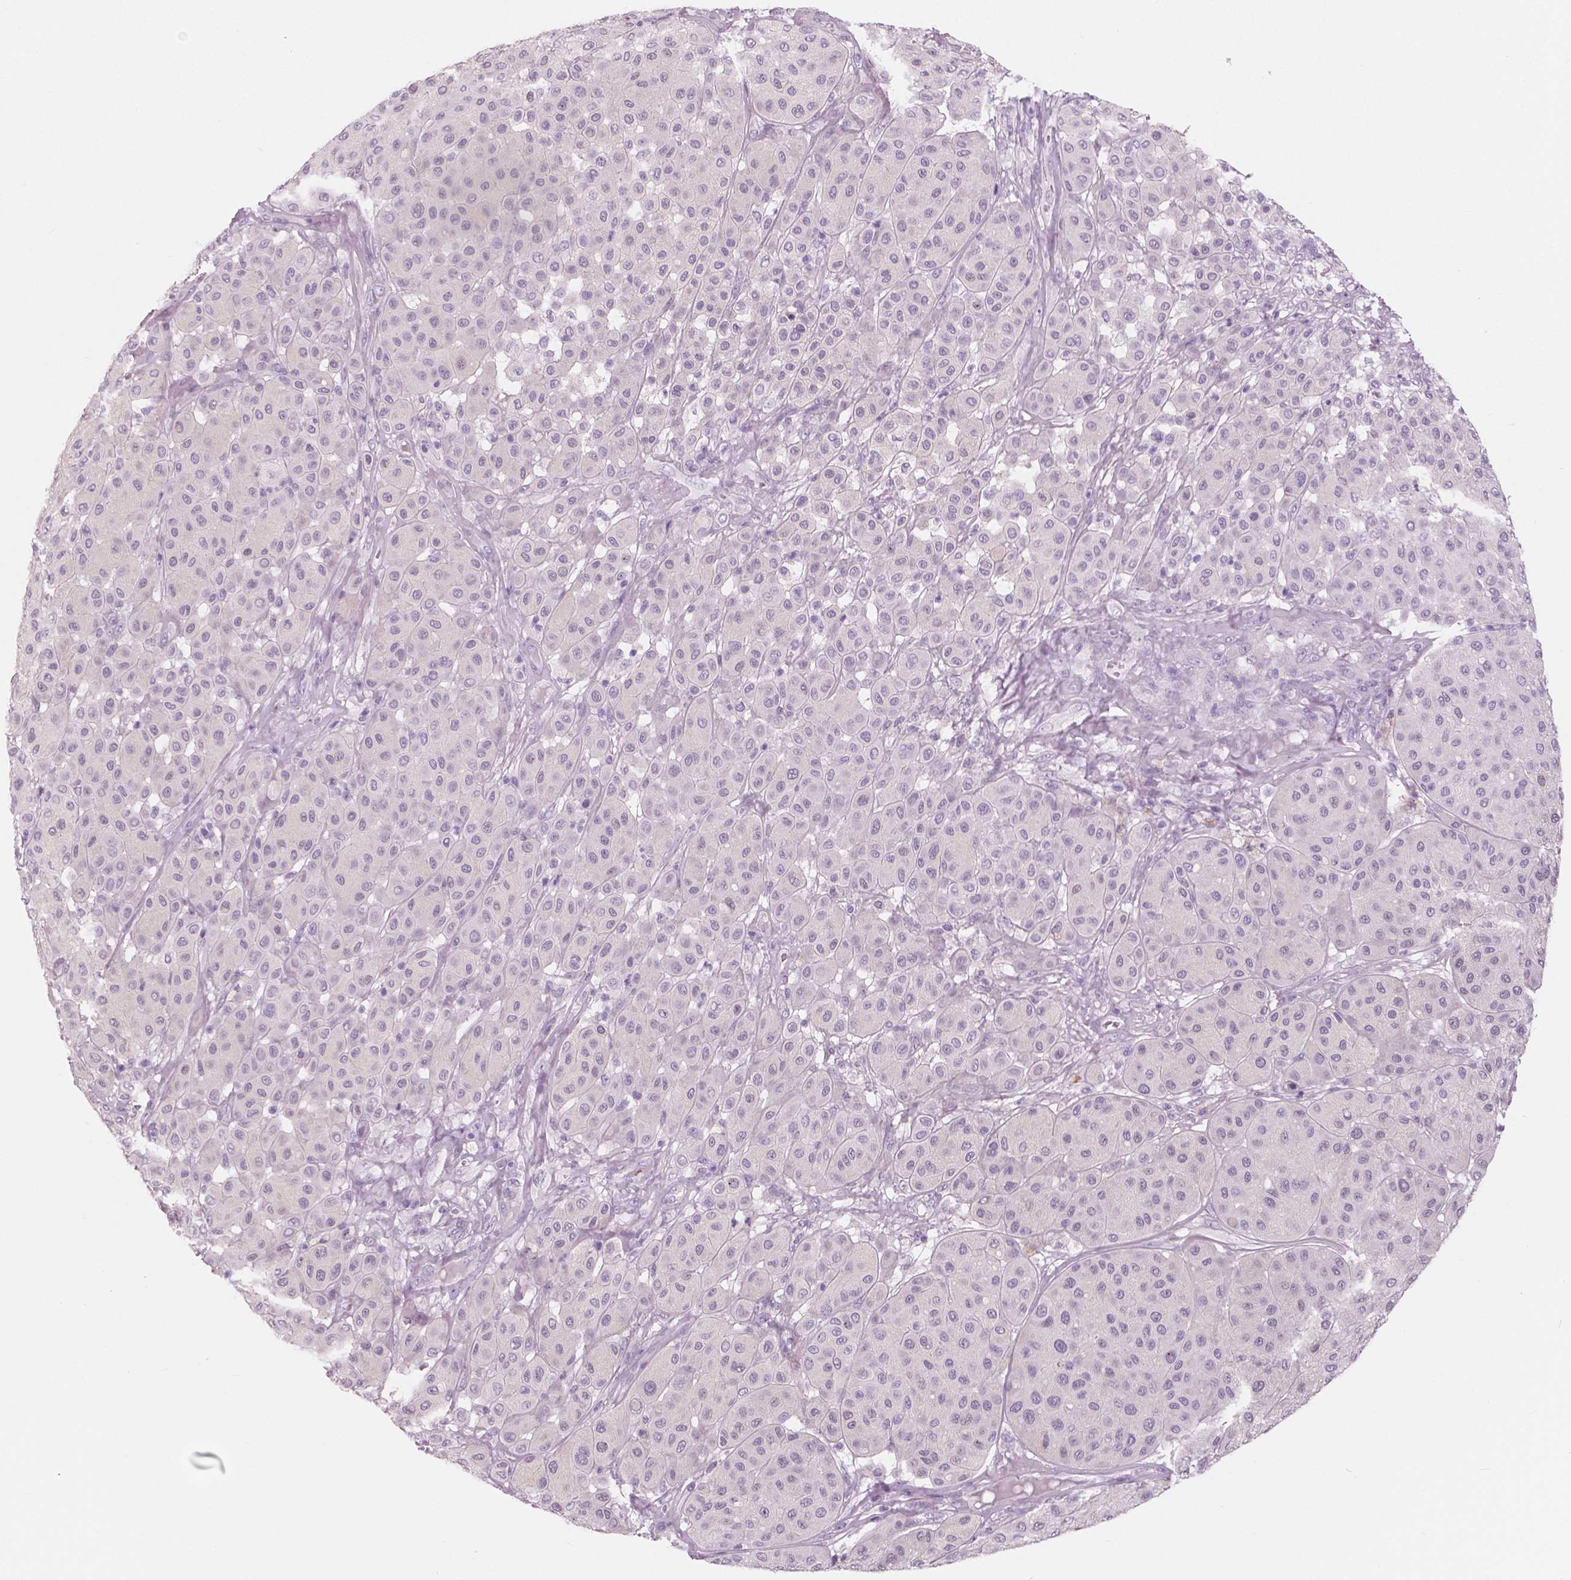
{"staining": {"intensity": "negative", "quantity": "none", "location": "none"}, "tissue": "melanoma", "cell_type": "Tumor cells", "image_type": "cancer", "snomed": [{"axis": "morphology", "description": "Malignant melanoma, Metastatic site"}, {"axis": "topography", "description": "Smooth muscle"}], "caption": "Immunohistochemical staining of melanoma demonstrates no significant positivity in tumor cells.", "gene": "A4GNT", "patient": {"sex": "male", "age": 41}}